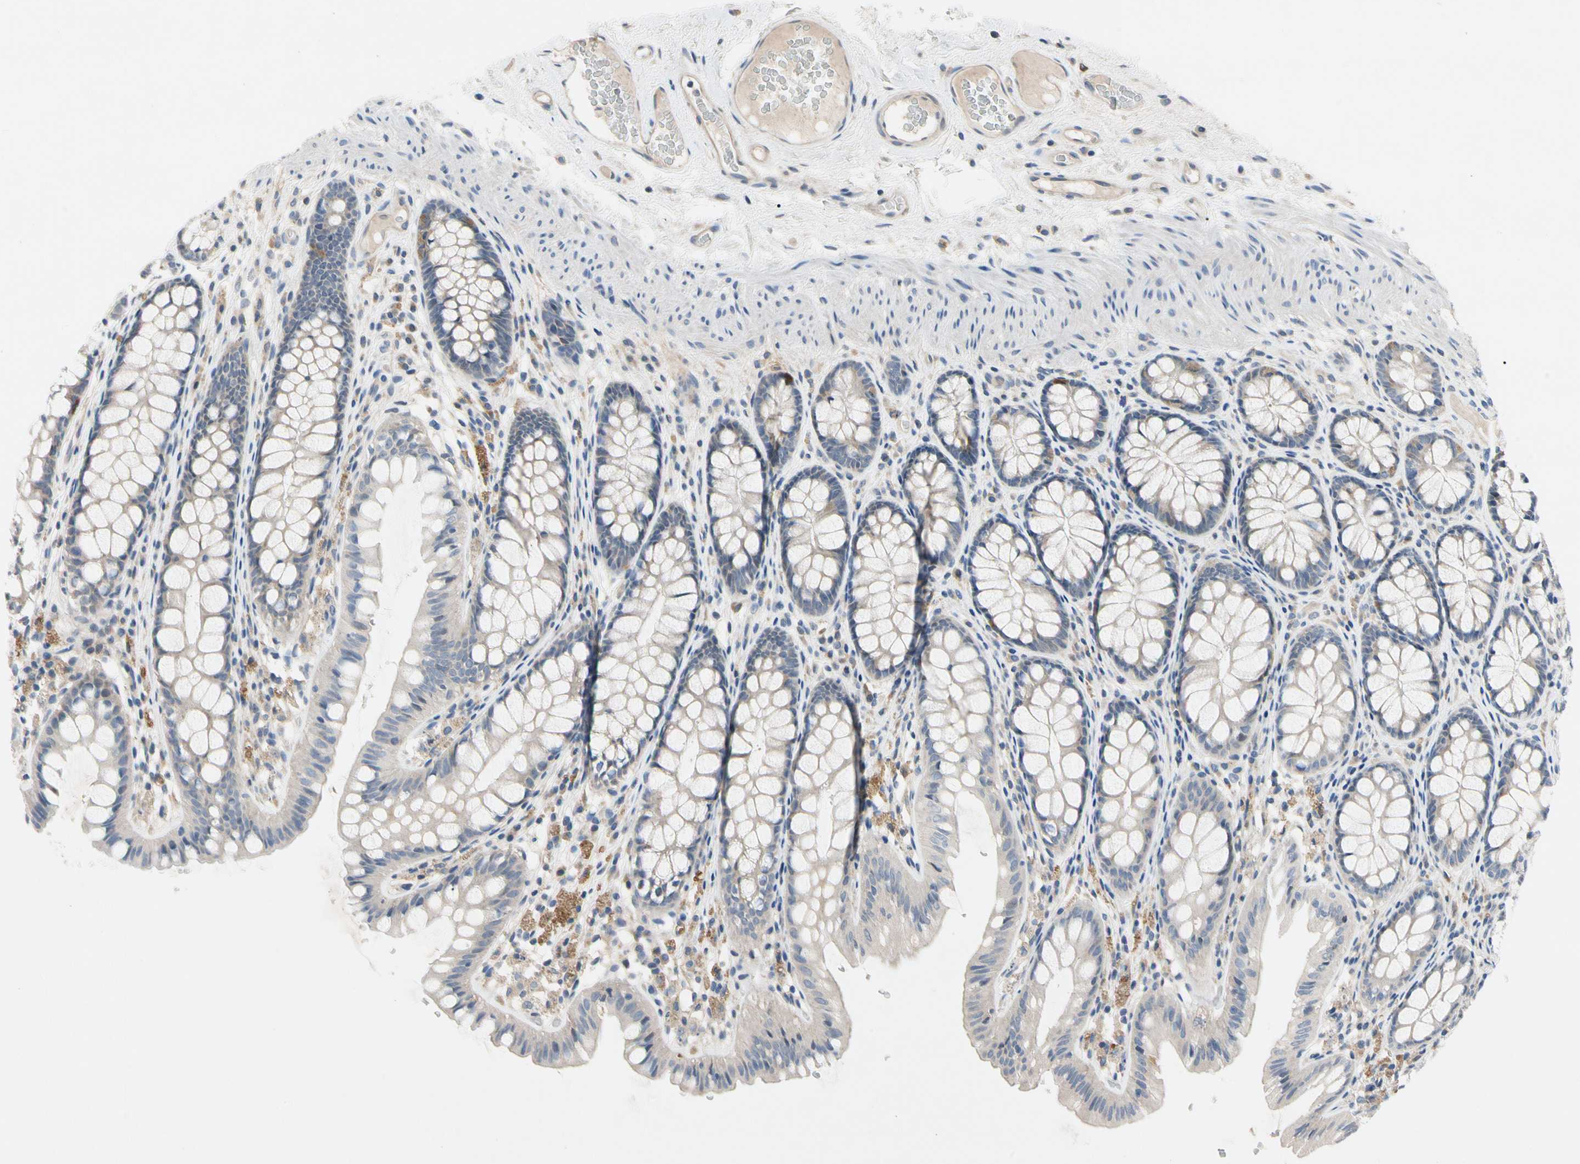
{"staining": {"intensity": "weak", "quantity": ">75%", "location": "cytoplasmic/membranous"}, "tissue": "colon", "cell_type": "Endothelial cells", "image_type": "normal", "snomed": [{"axis": "morphology", "description": "Normal tissue, NOS"}, {"axis": "topography", "description": "Colon"}], "caption": "Protein expression analysis of benign human colon reveals weak cytoplasmic/membranous staining in approximately >75% of endothelial cells.", "gene": "GAS6", "patient": {"sex": "female", "age": 55}}